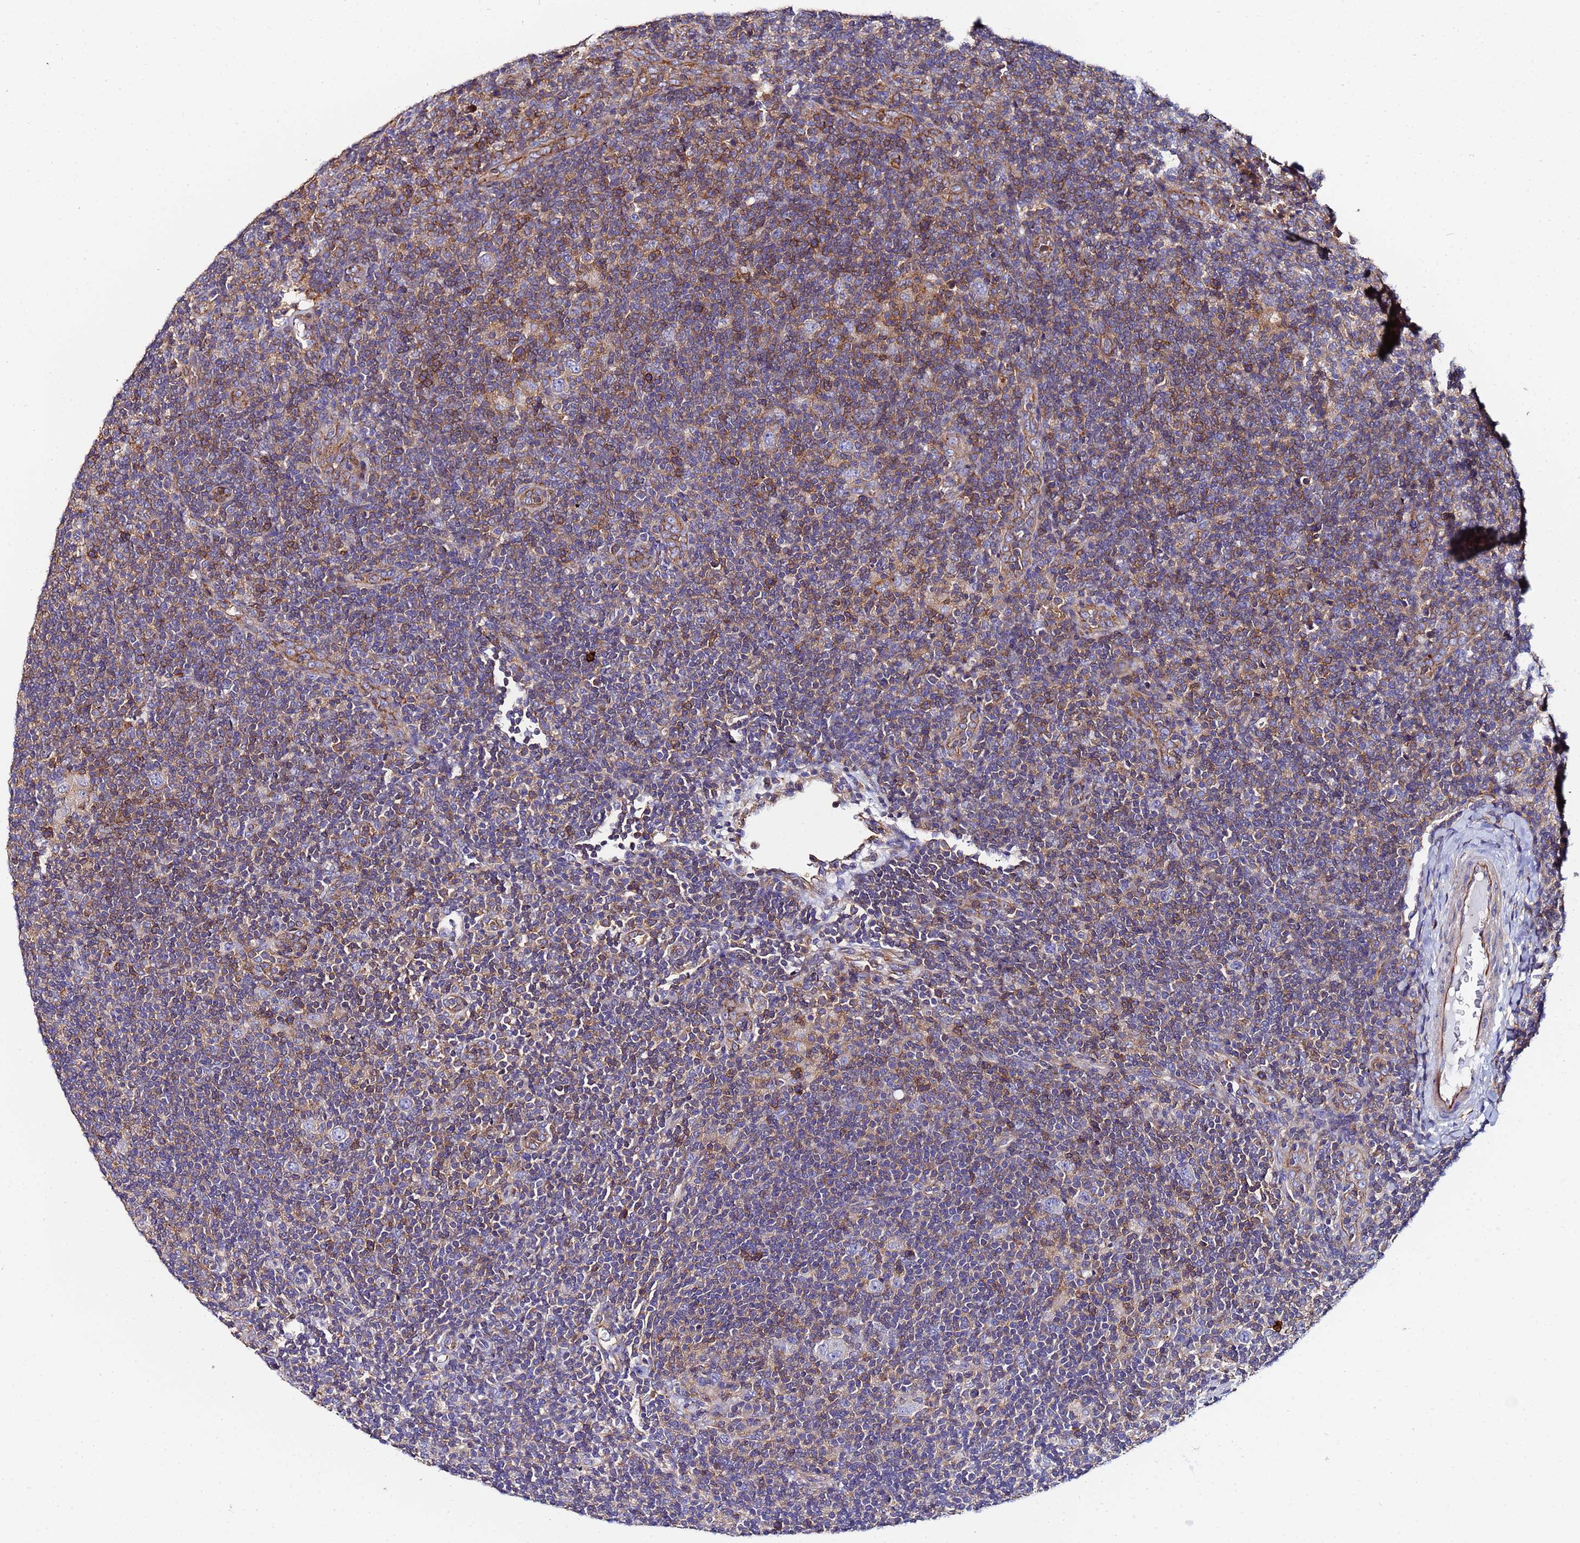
{"staining": {"intensity": "negative", "quantity": "none", "location": "none"}, "tissue": "lymphoma", "cell_type": "Tumor cells", "image_type": "cancer", "snomed": [{"axis": "morphology", "description": "Hodgkin's disease, NOS"}, {"axis": "topography", "description": "Lymph node"}], "caption": "Tumor cells are negative for brown protein staining in lymphoma.", "gene": "POTEE", "patient": {"sex": "female", "age": 57}}